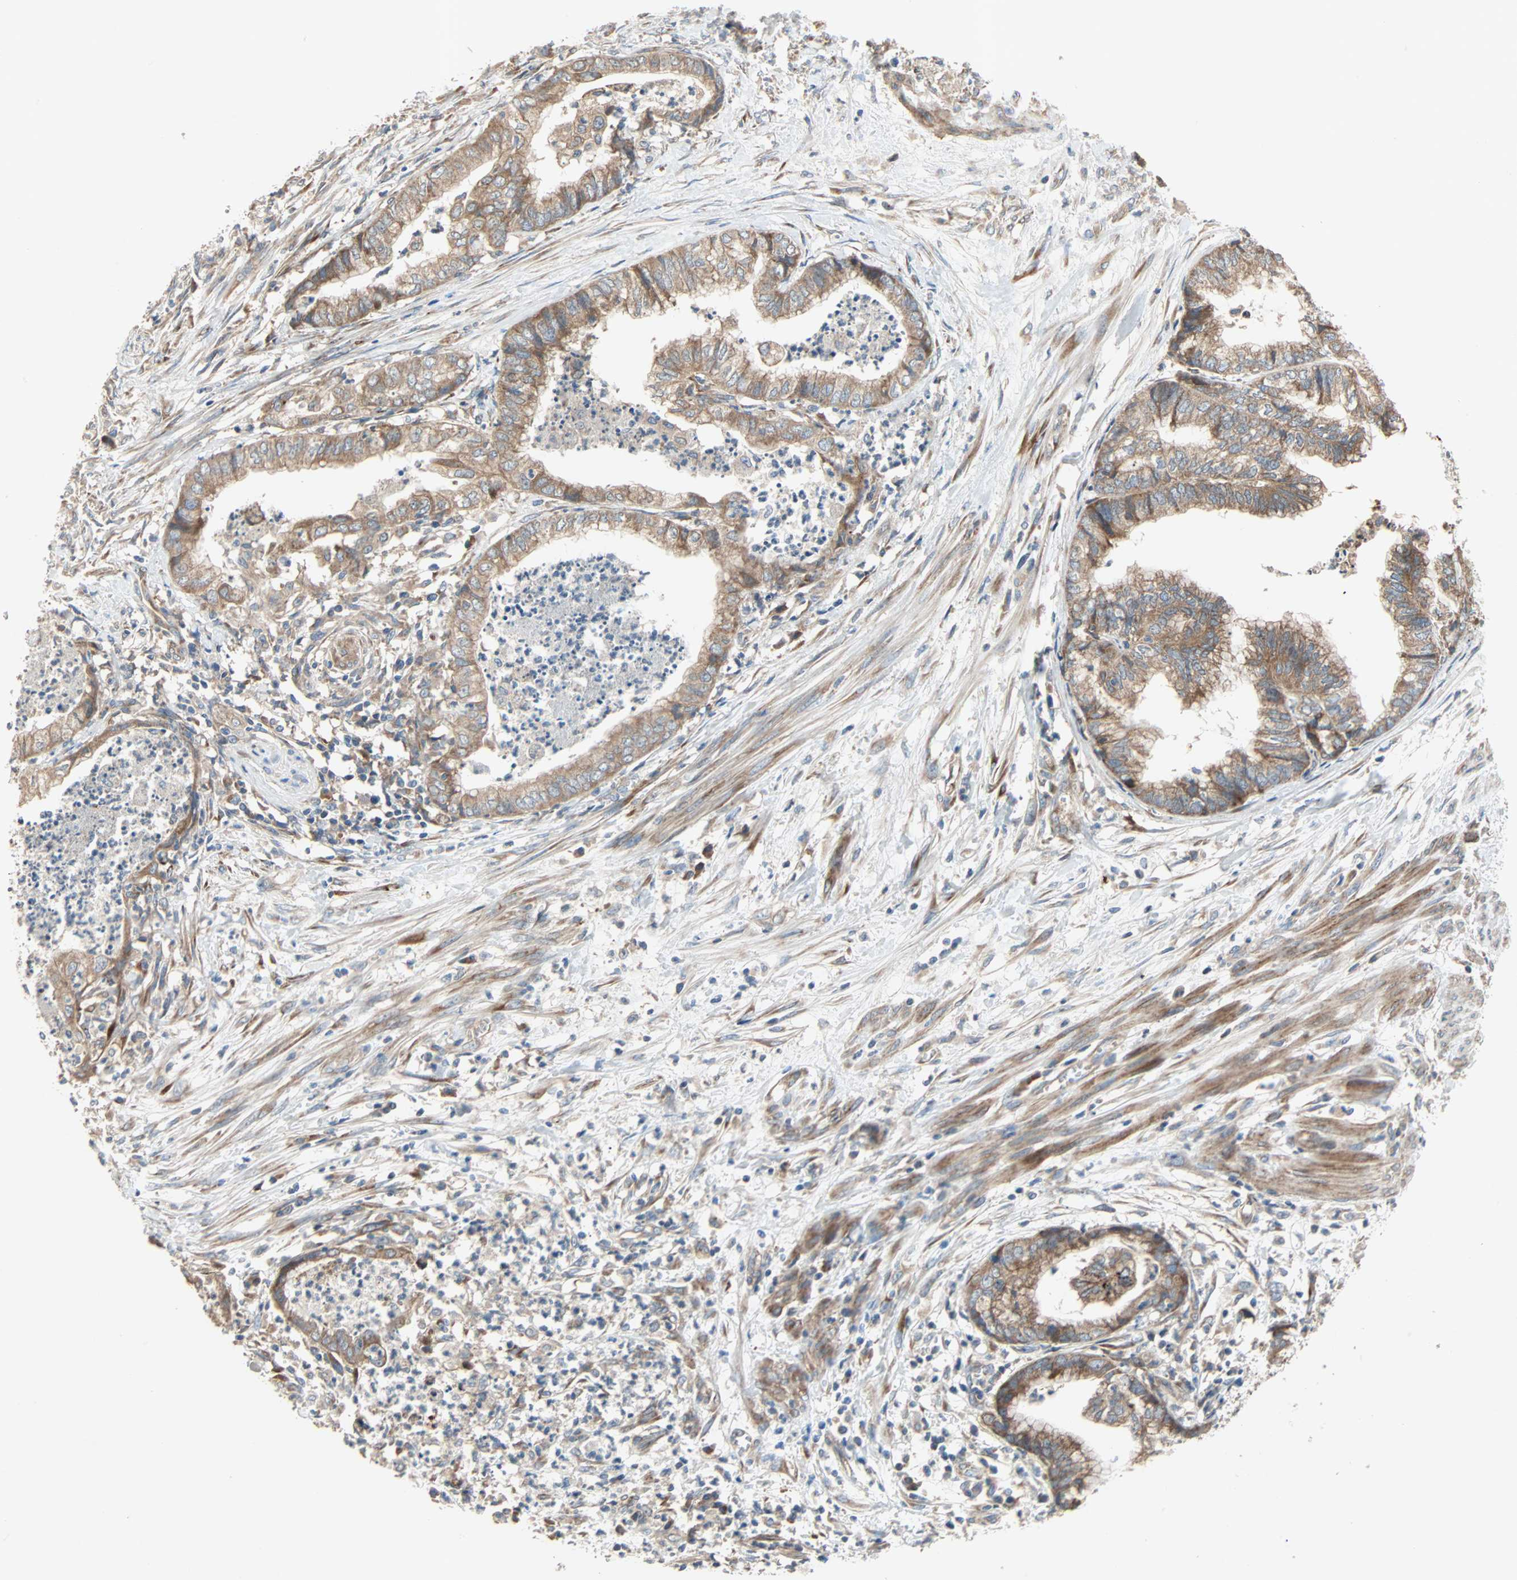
{"staining": {"intensity": "moderate", "quantity": ">75%", "location": "cytoplasmic/membranous"}, "tissue": "endometrial cancer", "cell_type": "Tumor cells", "image_type": "cancer", "snomed": [{"axis": "morphology", "description": "Necrosis, NOS"}, {"axis": "morphology", "description": "Adenocarcinoma, NOS"}, {"axis": "topography", "description": "Endometrium"}], "caption": "This is an image of IHC staining of adenocarcinoma (endometrial), which shows moderate staining in the cytoplasmic/membranous of tumor cells.", "gene": "XYLT1", "patient": {"sex": "female", "age": 79}}